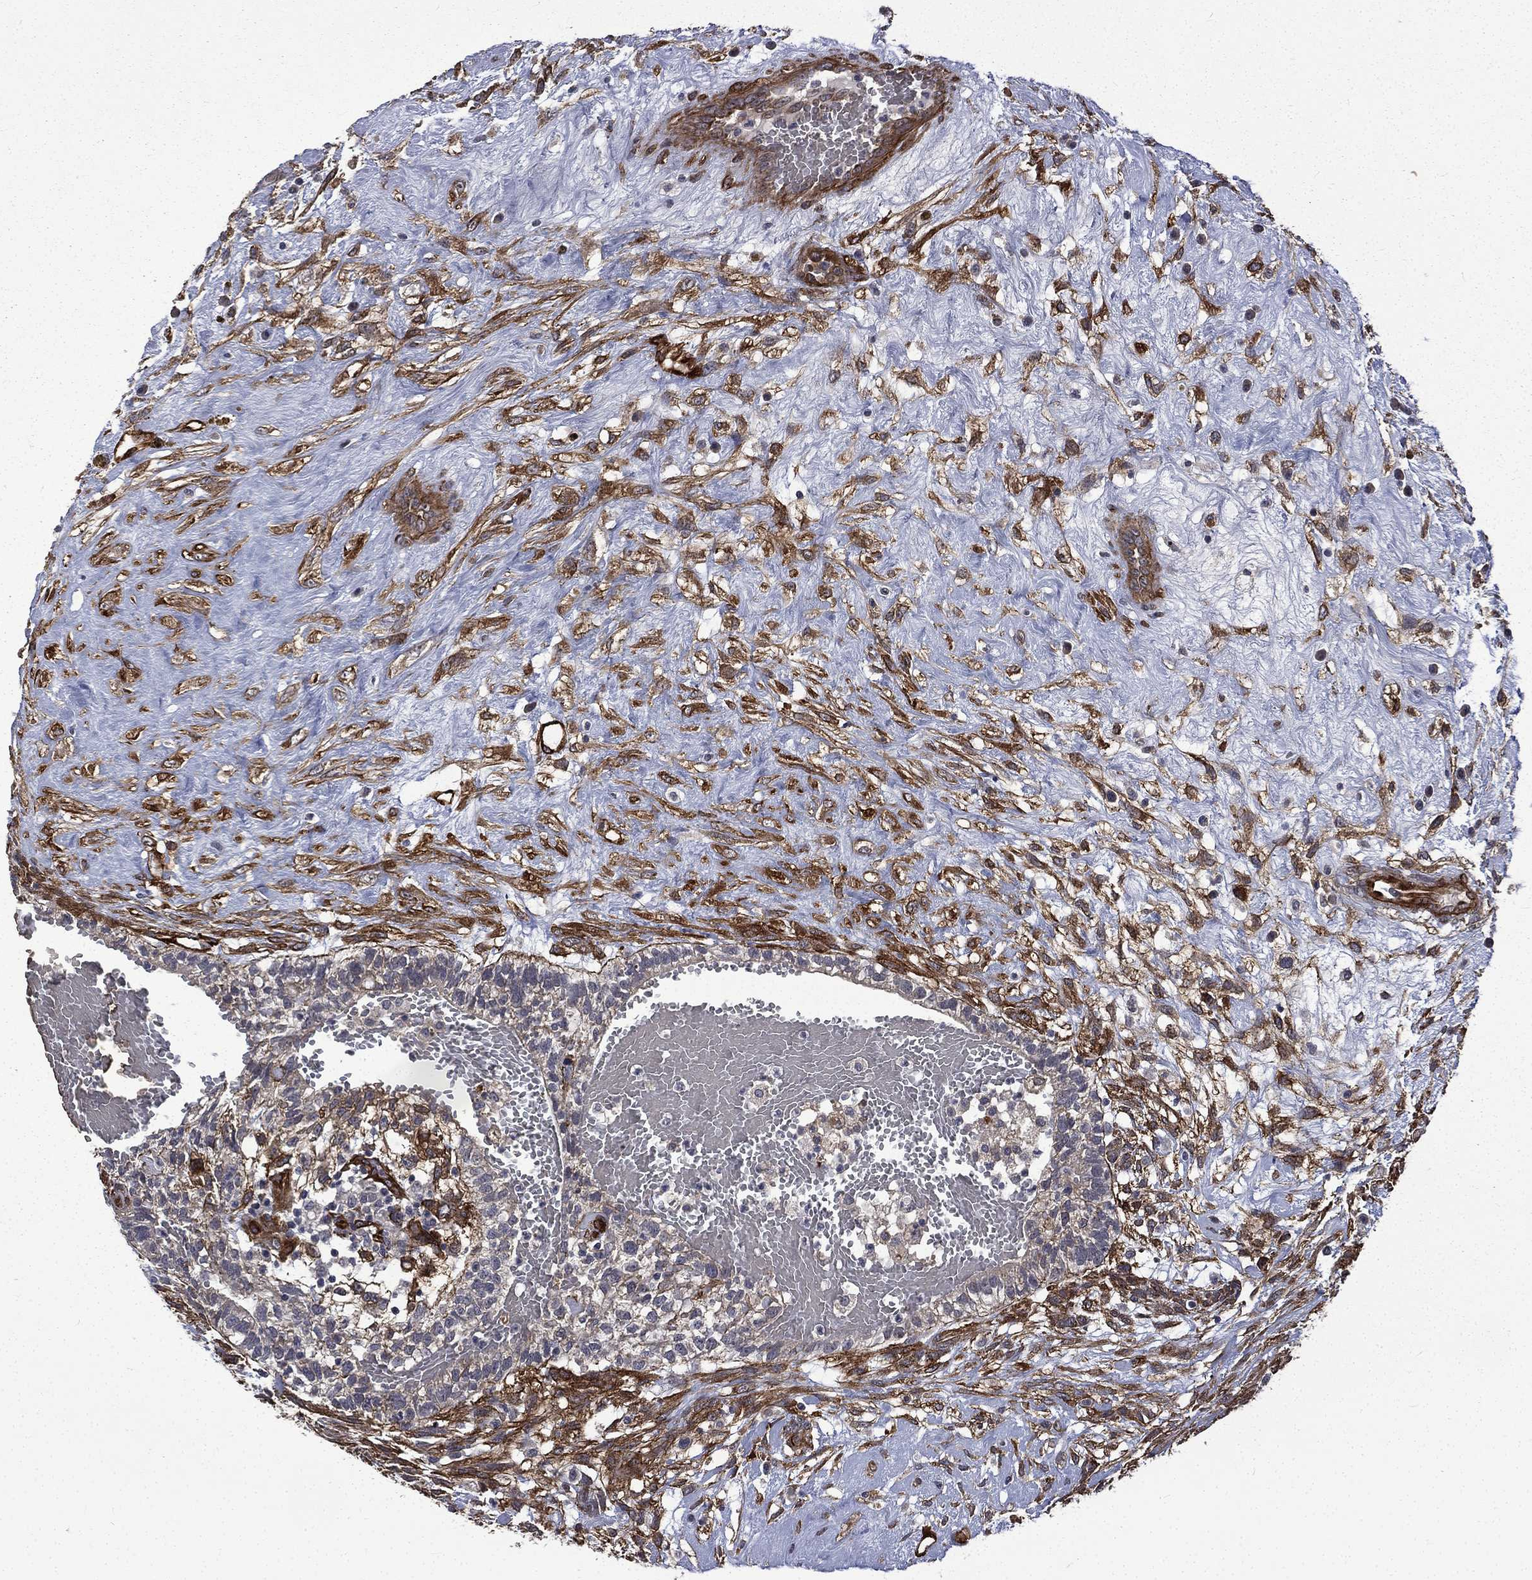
{"staining": {"intensity": "negative", "quantity": "none", "location": "none"}, "tissue": "testis cancer", "cell_type": "Tumor cells", "image_type": "cancer", "snomed": [{"axis": "morphology", "description": "Normal tissue, NOS"}, {"axis": "morphology", "description": "Carcinoma, Embryonal, NOS"}, {"axis": "topography", "description": "Testis"}, {"axis": "topography", "description": "Epididymis"}], "caption": "Immunohistochemistry (IHC) of testis cancer (embryonal carcinoma) reveals no positivity in tumor cells.", "gene": "PPFIBP1", "patient": {"sex": "male", "age": 32}}